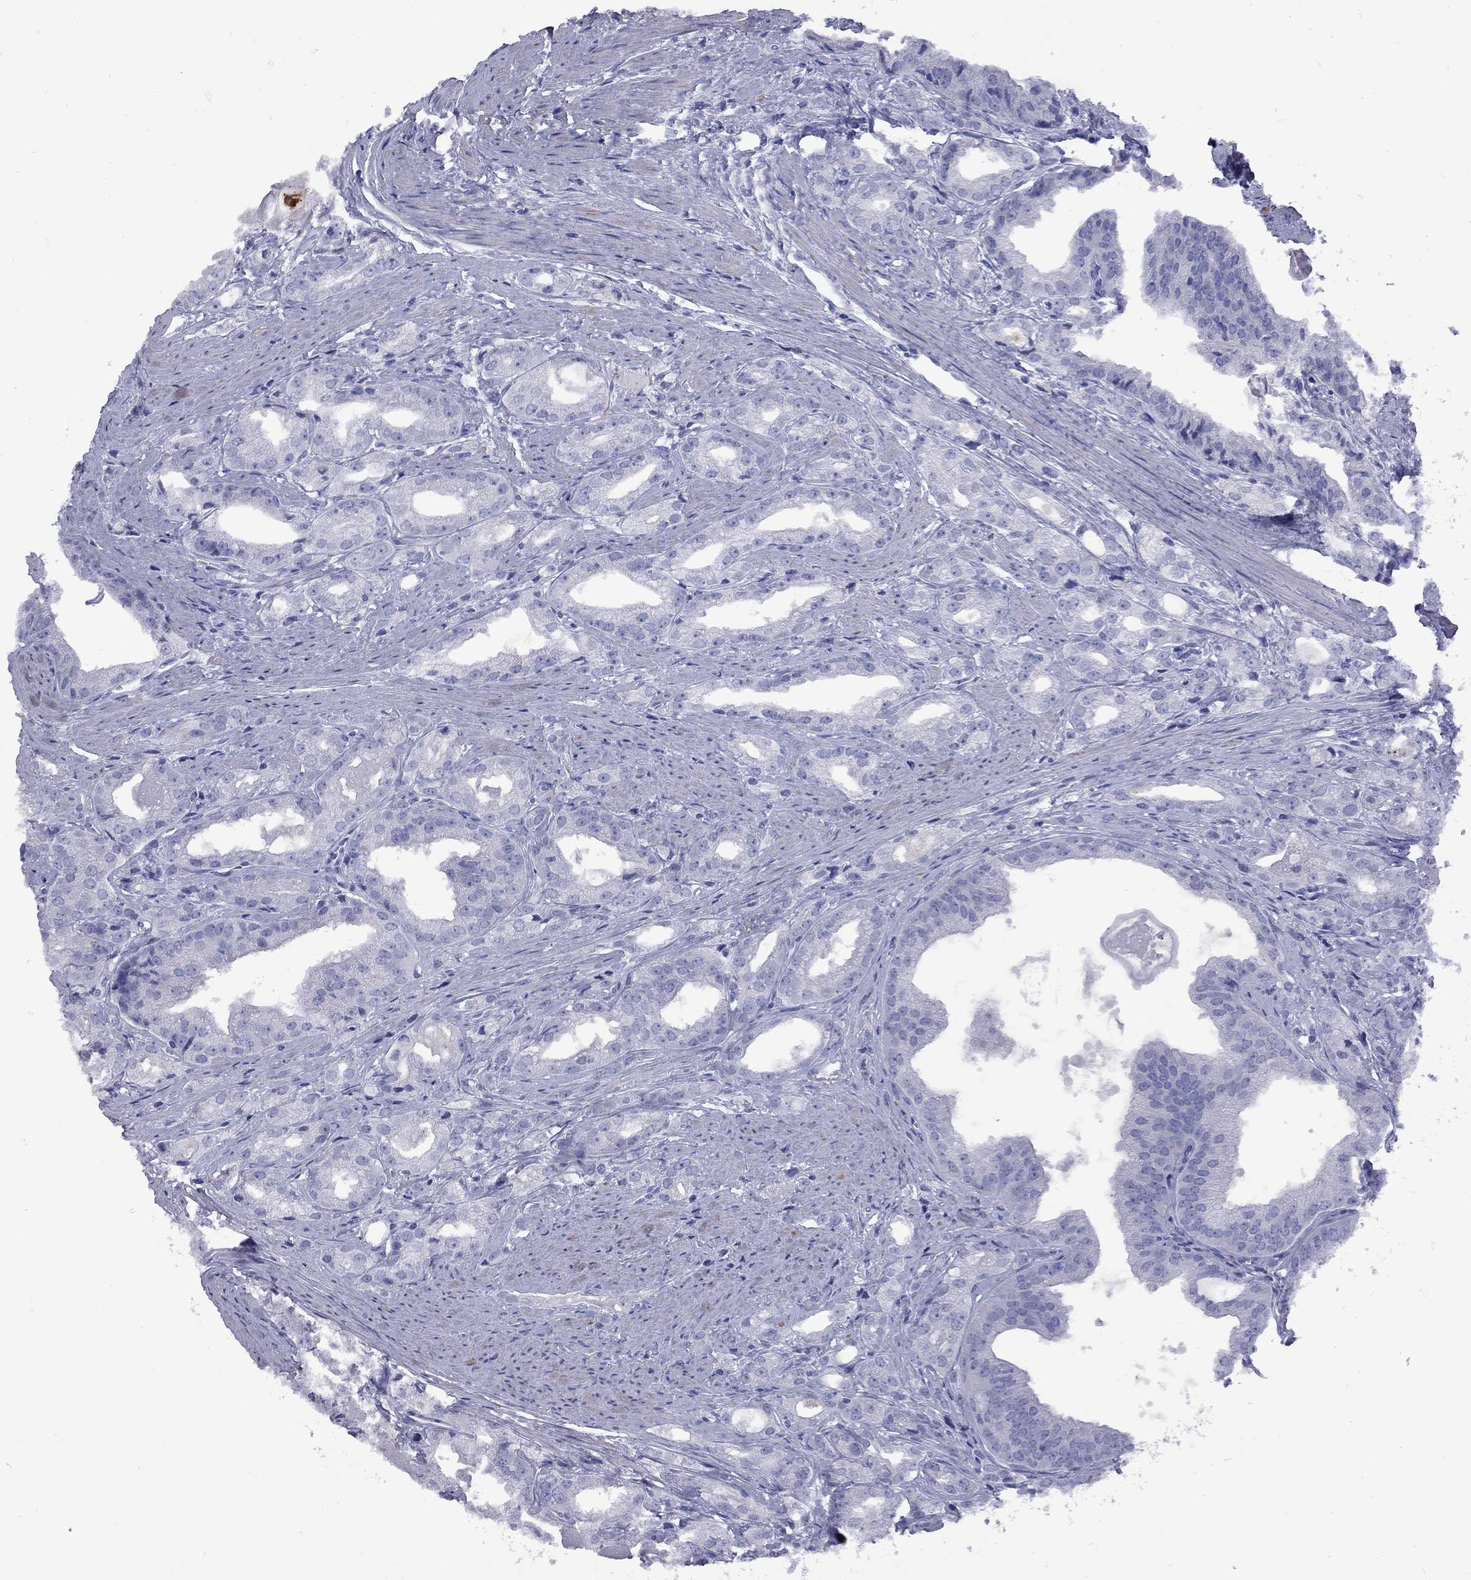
{"staining": {"intensity": "negative", "quantity": "none", "location": "none"}, "tissue": "prostate cancer", "cell_type": "Tumor cells", "image_type": "cancer", "snomed": [{"axis": "morphology", "description": "Adenocarcinoma, NOS"}, {"axis": "morphology", "description": "Adenocarcinoma, High grade"}, {"axis": "topography", "description": "Prostate"}], "caption": "Immunohistochemistry (IHC) of human prostate adenocarcinoma displays no staining in tumor cells.", "gene": "EPPIN", "patient": {"sex": "male", "age": 70}}